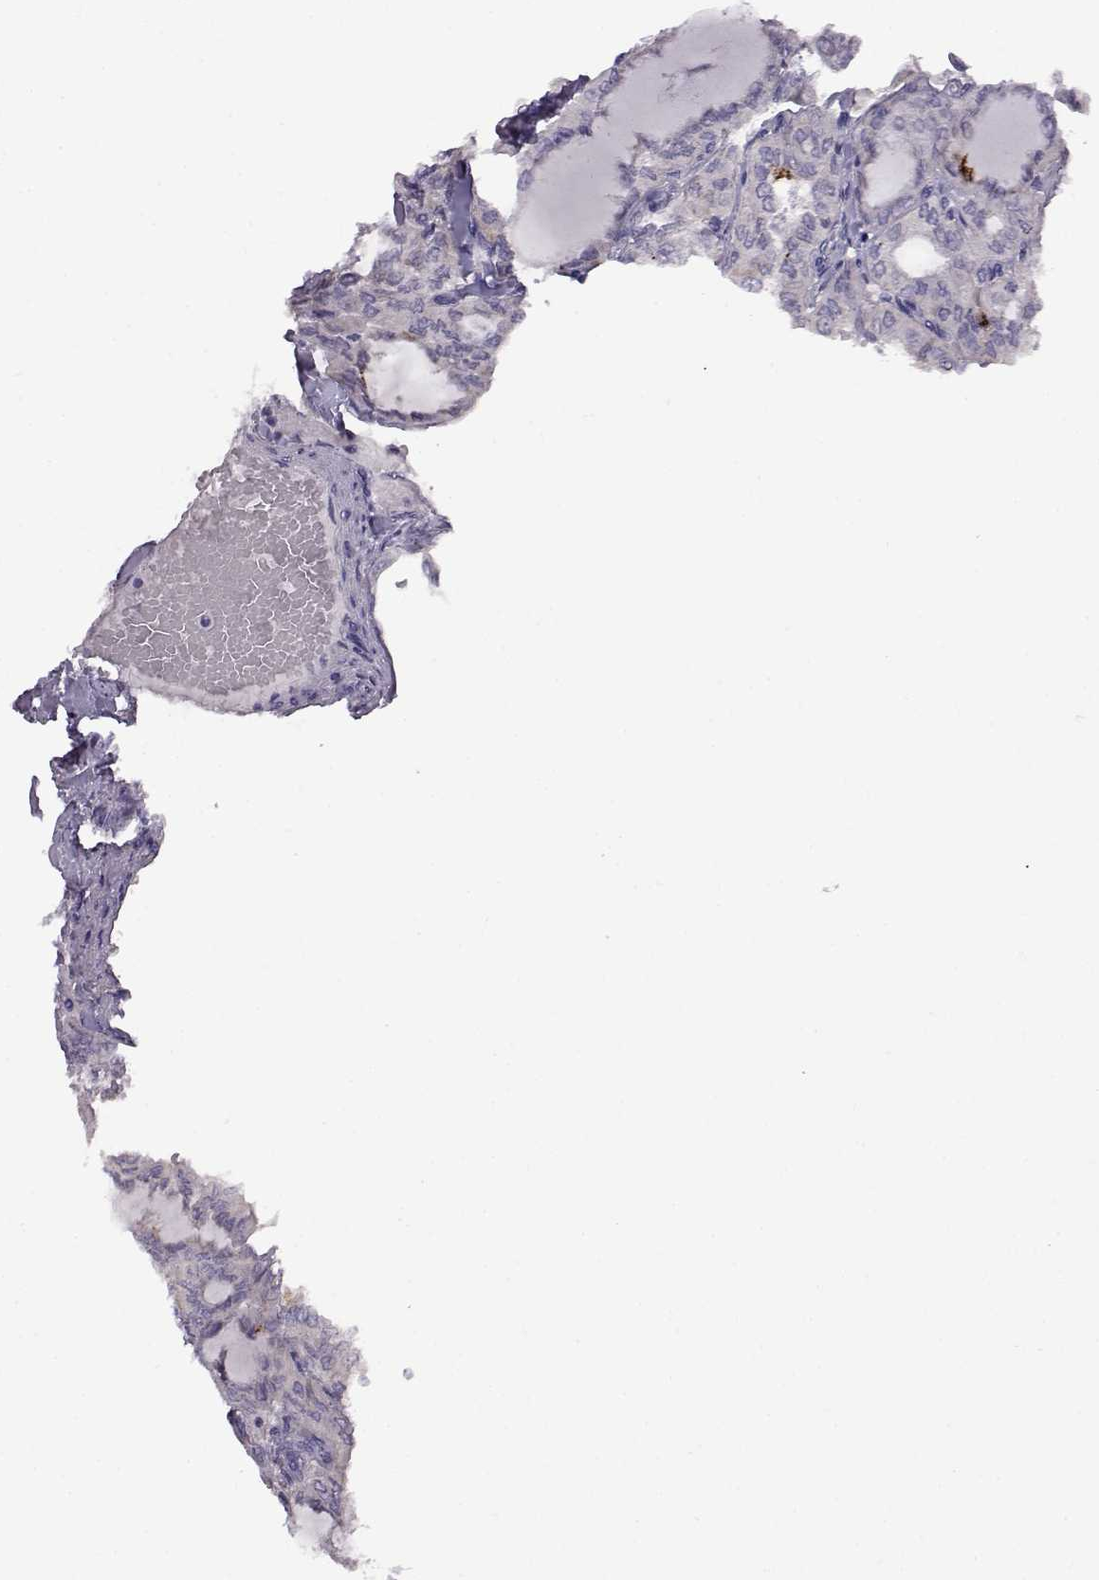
{"staining": {"intensity": "negative", "quantity": "none", "location": "none"}, "tissue": "thyroid cancer", "cell_type": "Tumor cells", "image_type": "cancer", "snomed": [{"axis": "morphology", "description": "Papillary adenocarcinoma, NOS"}, {"axis": "topography", "description": "Thyroid gland"}], "caption": "This photomicrograph is of thyroid papillary adenocarcinoma stained with IHC to label a protein in brown with the nuclei are counter-stained blue. There is no positivity in tumor cells.", "gene": "VGF", "patient": {"sex": "male", "age": 20}}